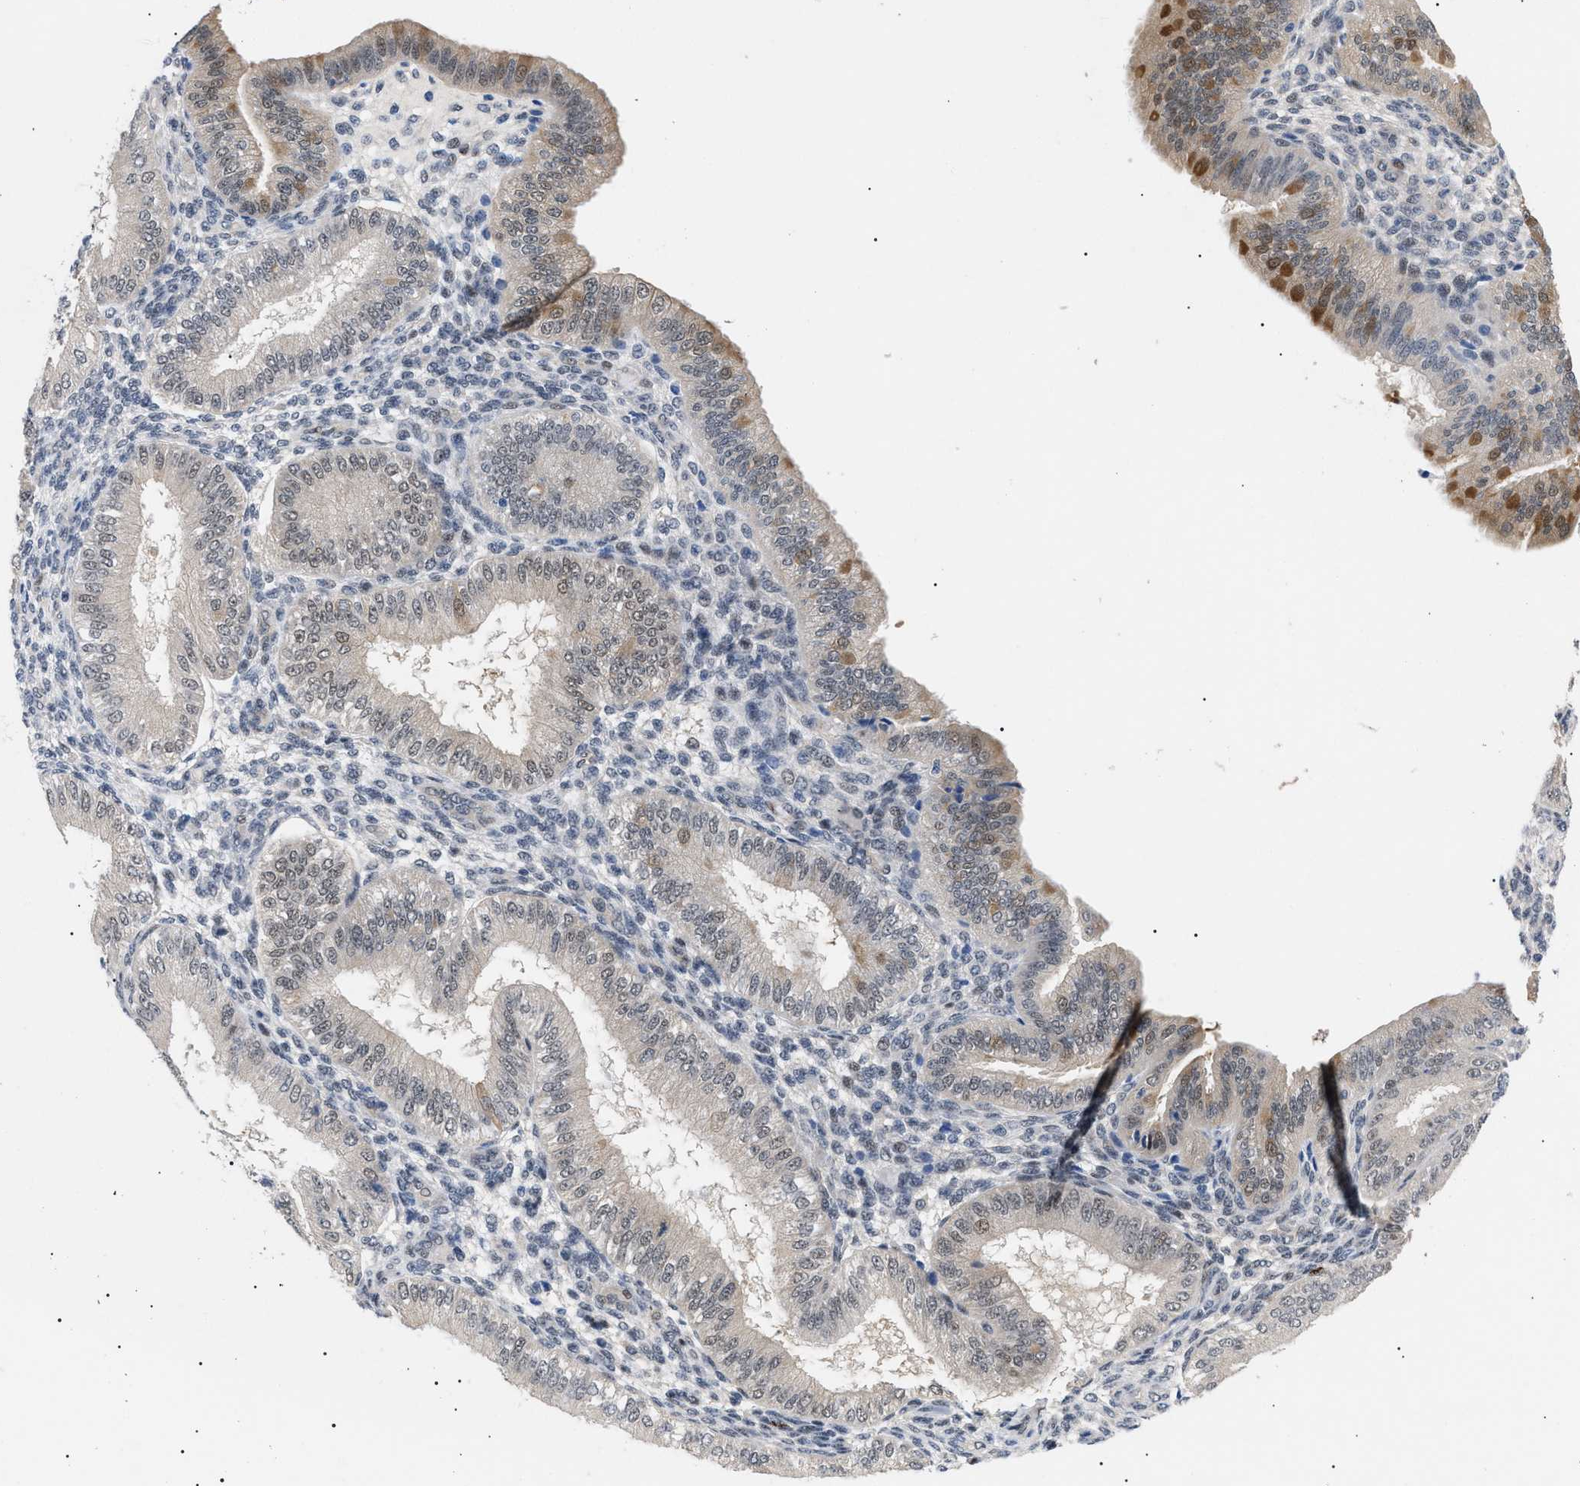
{"staining": {"intensity": "negative", "quantity": "none", "location": "none"}, "tissue": "endometrium", "cell_type": "Cells in endometrial stroma", "image_type": "normal", "snomed": [{"axis": "morphology", "description": "Normal tissue, NOS"}, {"axis": "topography", "description": "Endometrium"}], "caption": "The histopathology image shows no staining of cells in endometrial stroma in benign endometrium.", "gene": "GARRE1", "patient": {"sex": "female", "age": 39}}